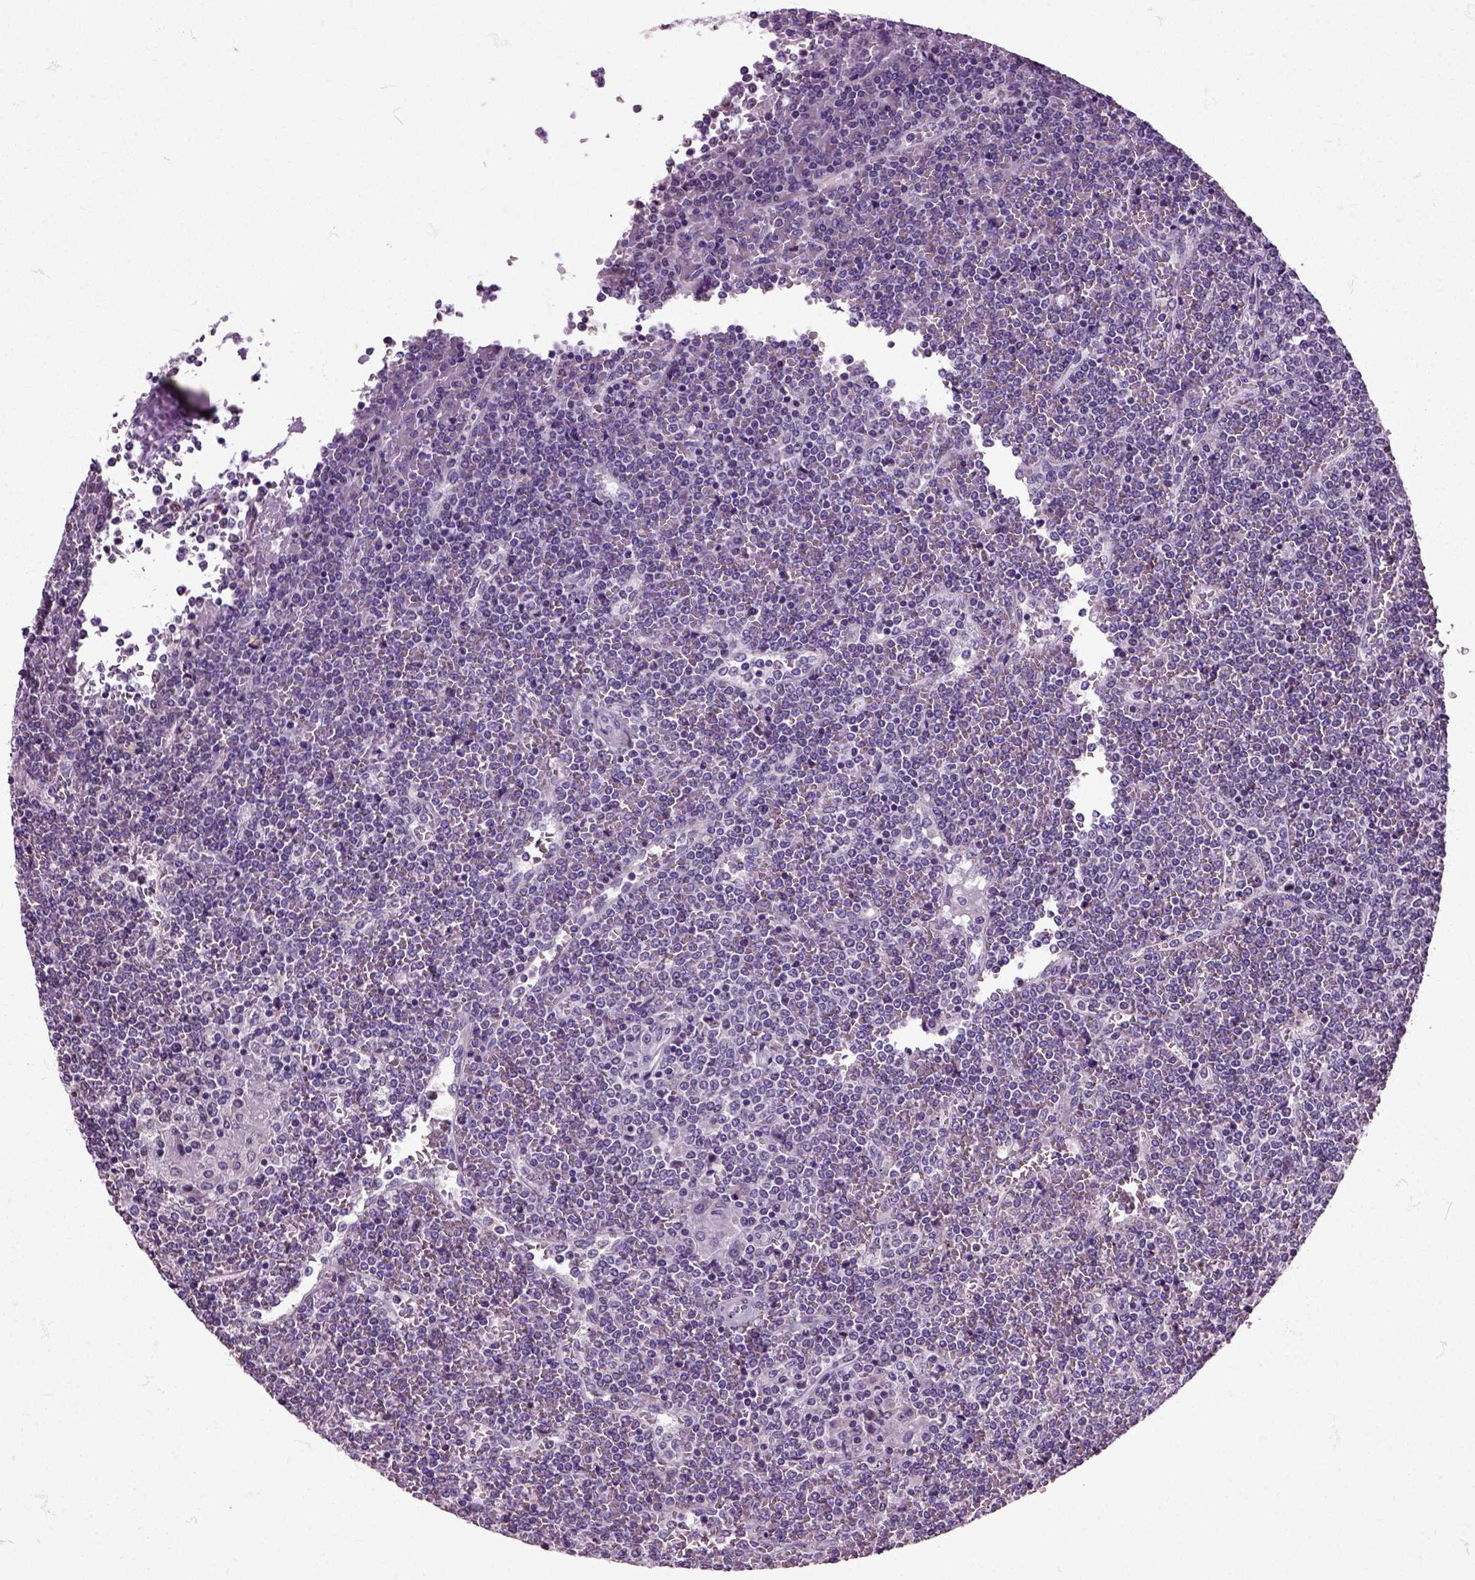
{"staining": {"intensity": "negative", "quantity": "none", "location": "none"}, "tissue": "lymphoma", "cell_type": "Tumor cells", "image_type": "cancer", "snomed": [{"axis": "morphology", "description": "Malignant lymphoma, non-Hodgkin's type, Low grade"}, {"axis": "topography", "description": "Spleen"}], "caption": "Immunohistochemical staining of malignant lymphoma, non-Hodgkin's type (low-grade) displays no significant staining in tumor cells. (DAB (3,3'-diaminobenzidine) immunohistochemistry with hematoxylin counter stain).", "gene": "HSPA2", "patient": {"sex": "female", "age": 19}}